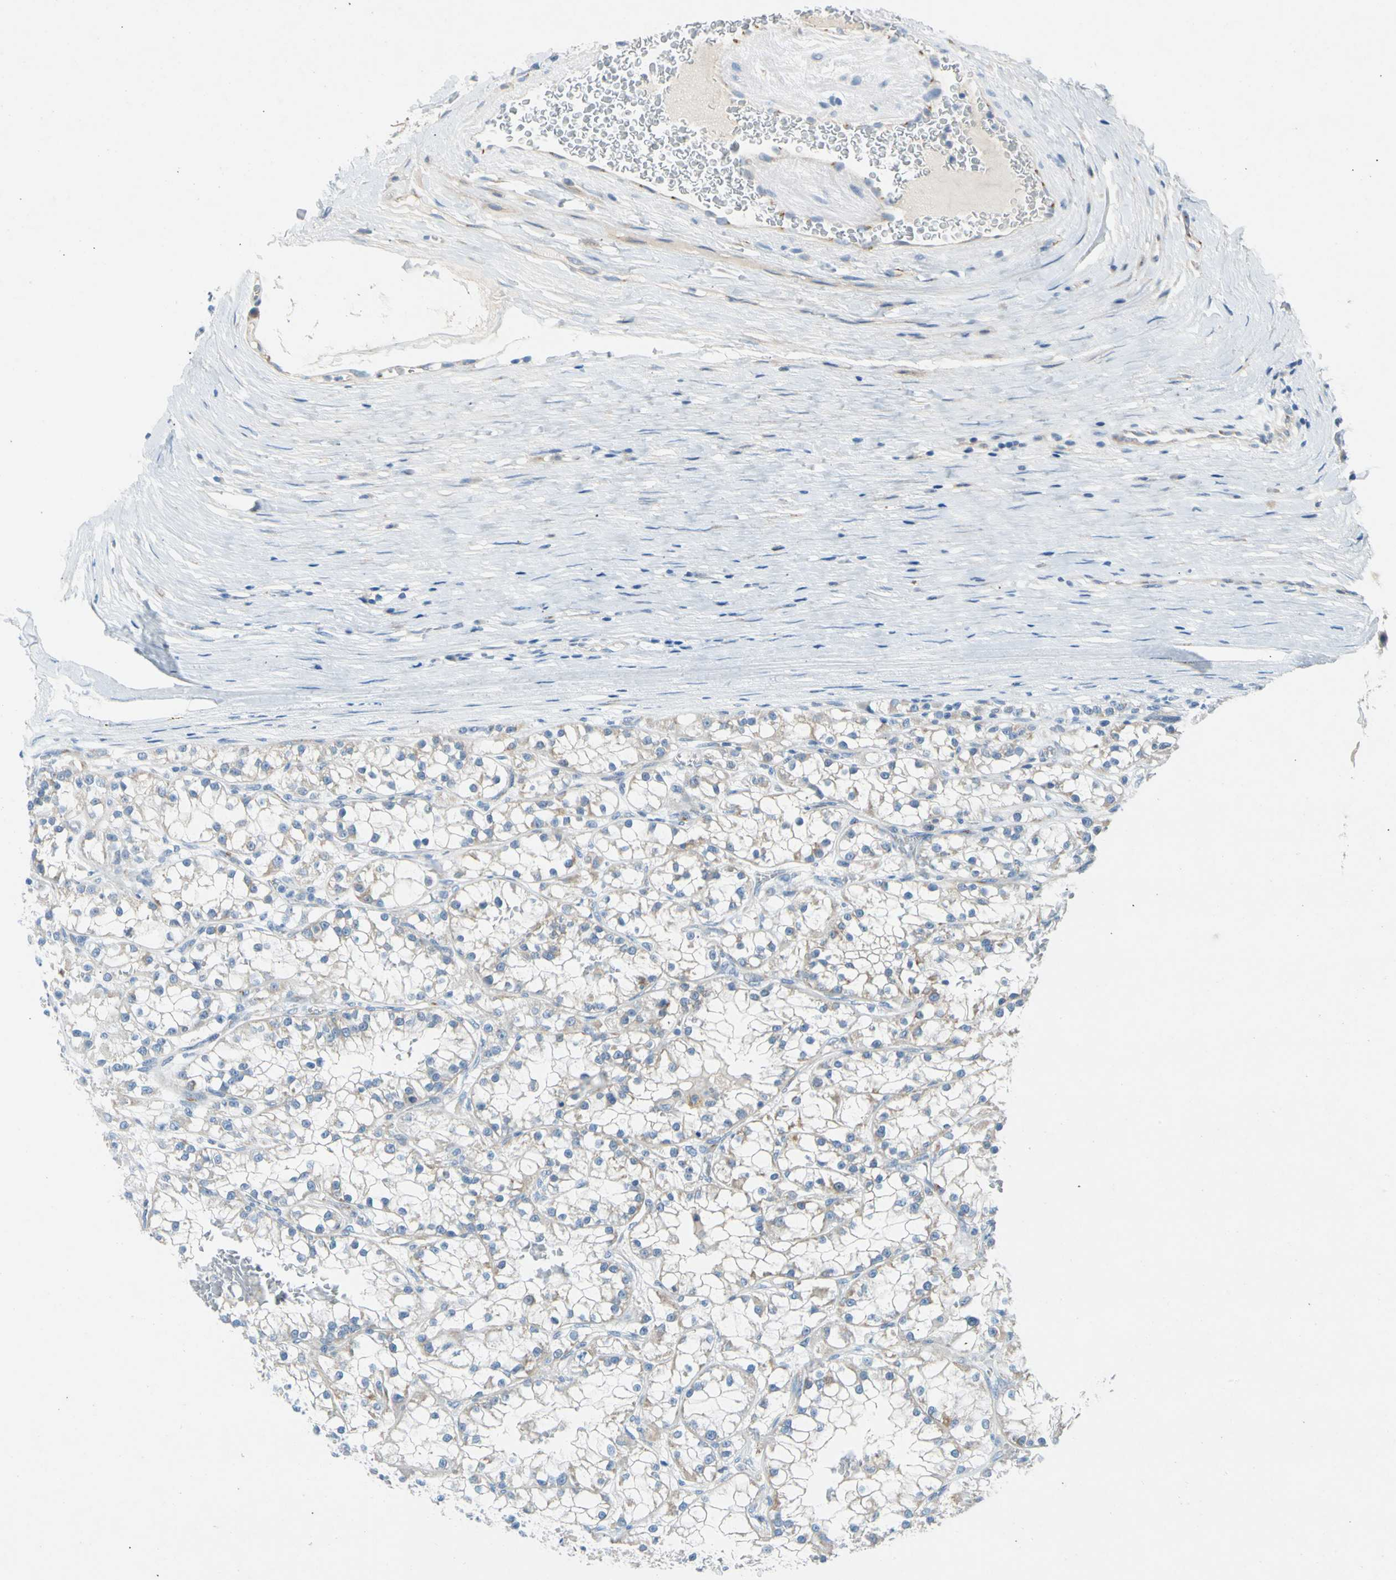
{"staining": {"intensity": "weak", "quantity": "<25%", "location": "cytoplasmic/membranous"}, "tissue": "renal cancer", "cell_type": "Tumor cells", "image_type": "cancer", "snomed": [{"axis": "morphology", "description": "Adenocarcinoma, NOS"}, {"axis": "topography", "description": "Kidney"}], "caption": "A micrograph of renal adenocarcinoma stained for a protein displays no brown staining in tumor cells. (DAB (3,3'-diaminobenzidine) immunohistochemistry (IHC), high magnification).", "gene": "GASK1B", "patient": {"sex": "female", "age": 52}}